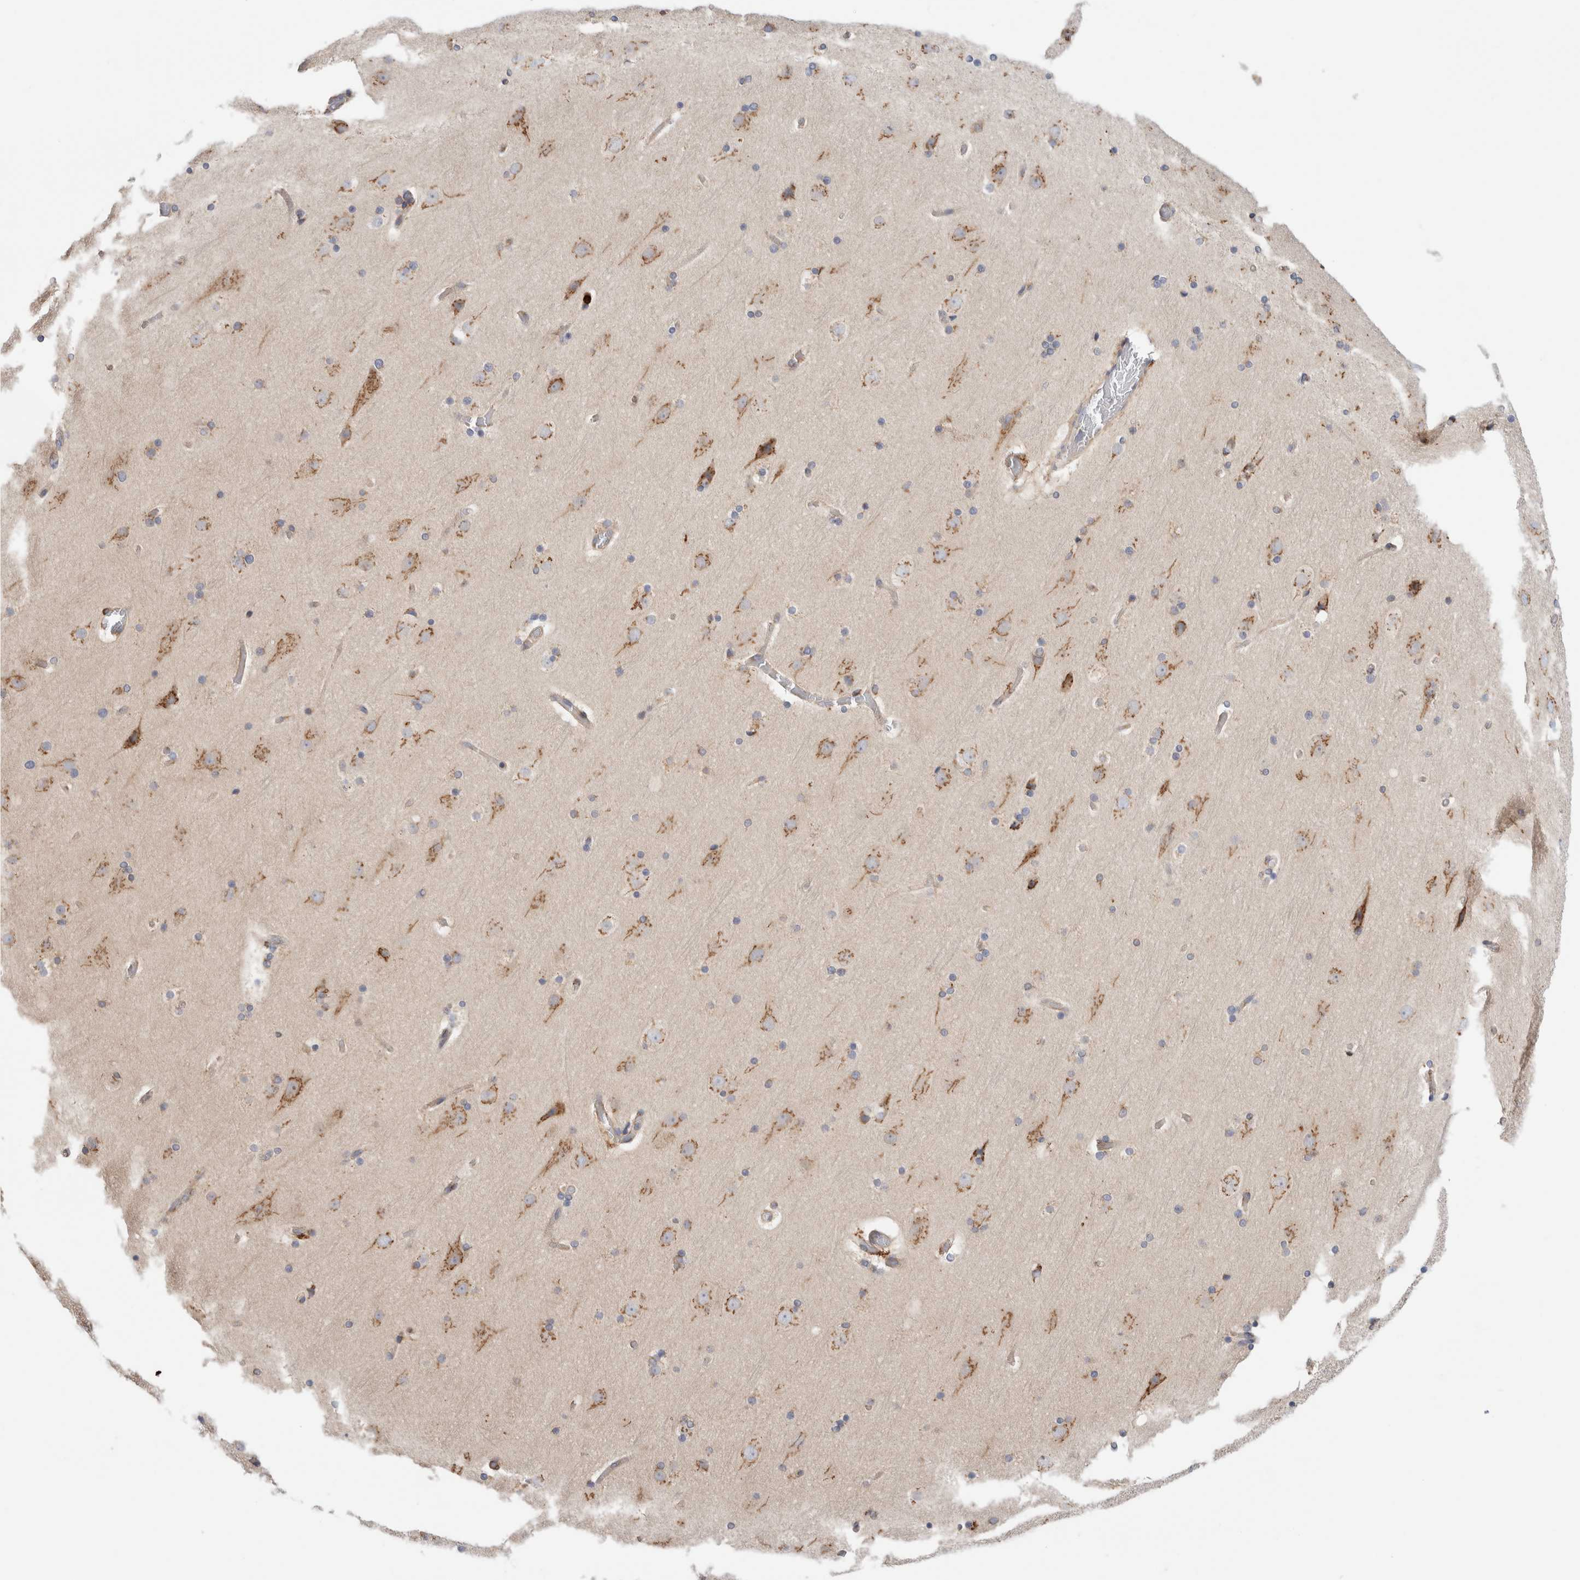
{"staining": {"intensity": "weak", "quantity": ">75%", "location": "cytoplasmic/membranous"}, "tissue": "cerebral cortex", "cell_type": "Endothelial cells", "image_type": "normal", "snomed": [{"axis": "morphology", "description": "Normal tissue, NOS"}, {"axis": "topography", "description": "Cerebral cortex"}], "caption": "Immunohistochemistry (IHC) of unremarkable cerebral cortex reveals low levels of weak cytoplasmic/membranous positivity in about >75% of endothelial cells.", "gene": "P4HA1", "patient": {"sex": "male", "age": 57}}